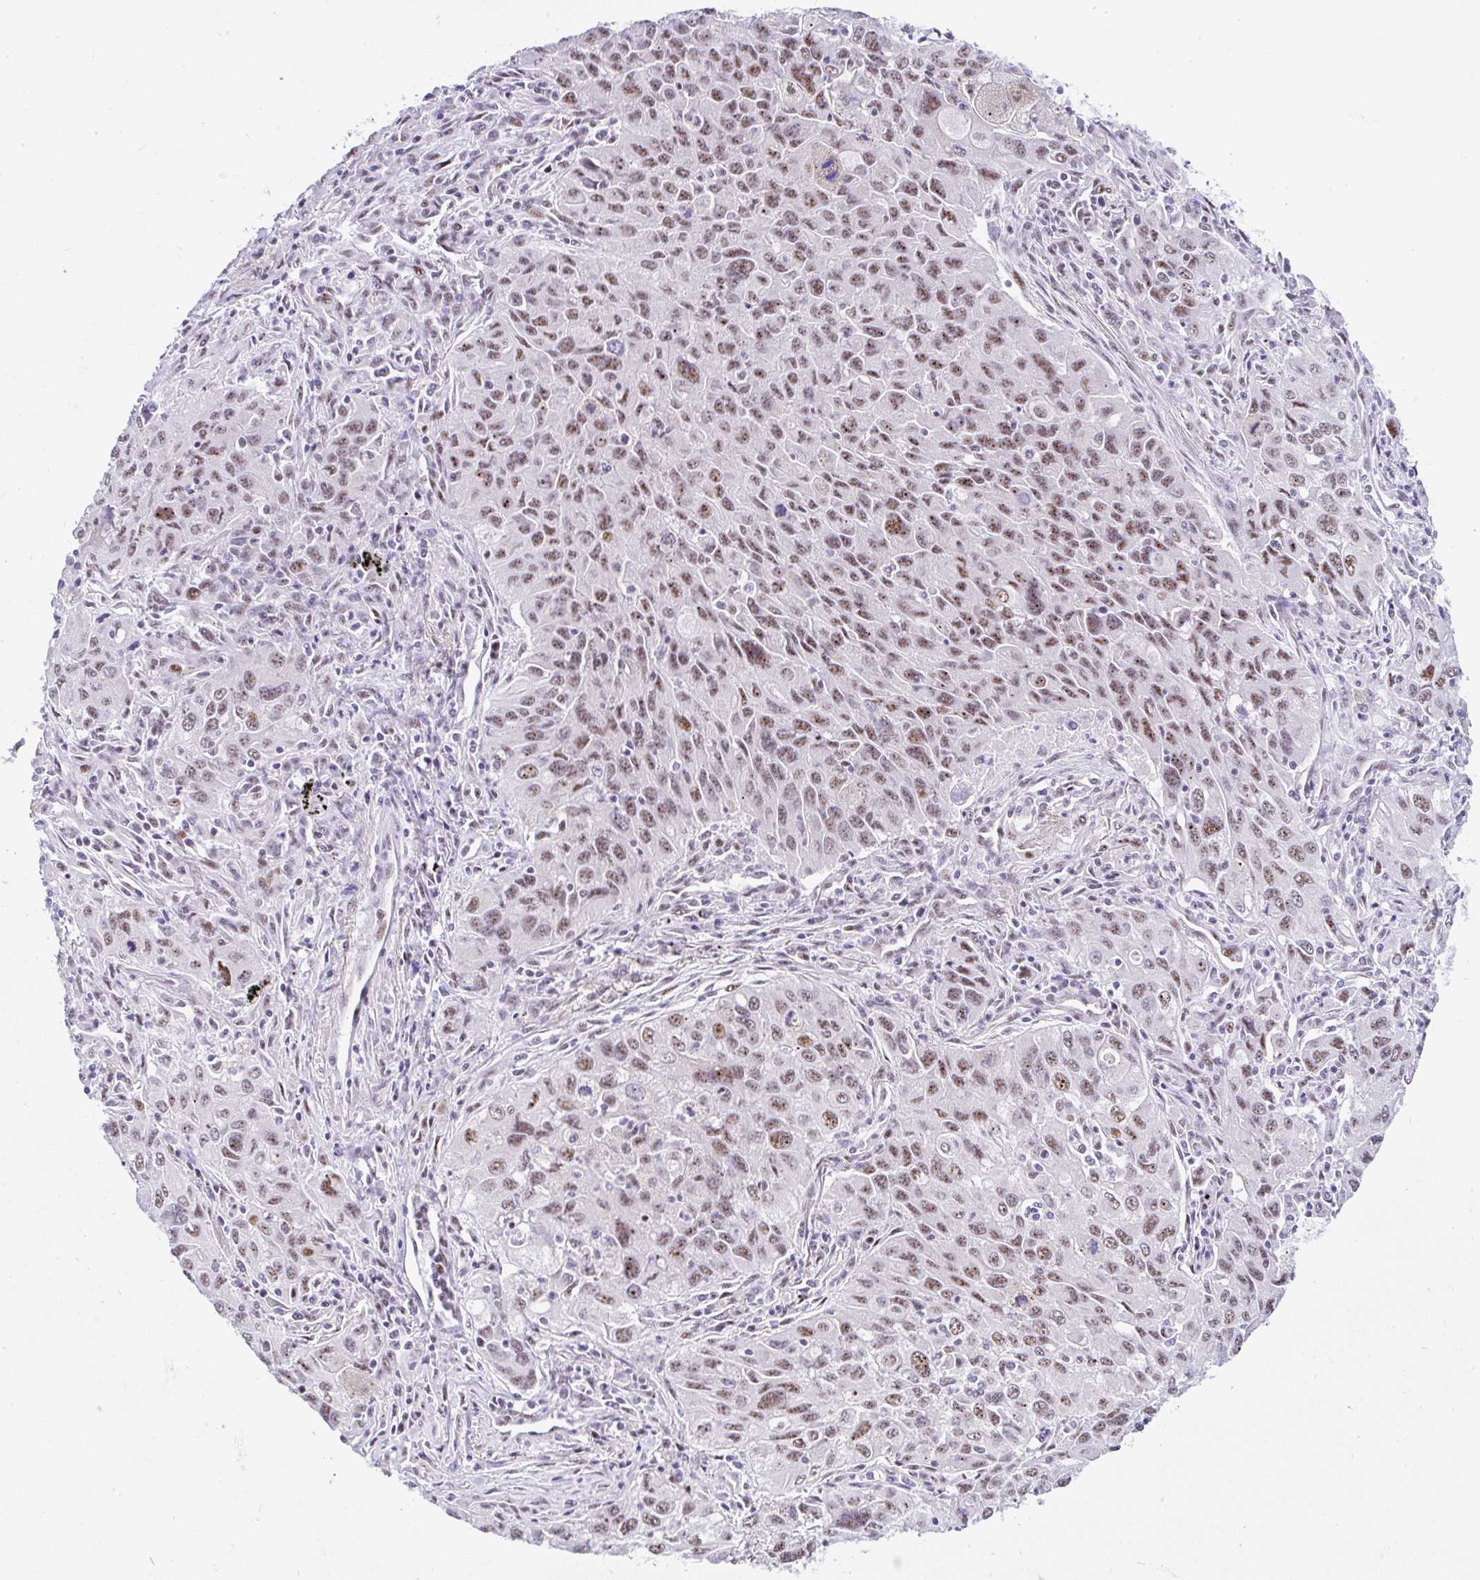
{"staining": {"intensity": "moderate", "quantity": ">75%", "location": "nuclear"}, "tissue": "lung cancer", "cell_type": "Tumor cells", "image_type": "cancer", "snomed": [{"axis": "morphology", "description": "Adenocarcinoma, NOS"}, {"axis": "morphology", "description": "Adenocarcinoma, metastatic, NOS"}, {"axis": "topography", "description": "Lymph node"}, {"axis": "topography", "description": "Lung"}], "caption": "Lung metastatic adenocarcinoma was stained to show a protein in brown. There is medium levels of moderate nuclear staining in about >75% of tumor cells.", "gene": "NR1D2", "patient": {"sex": "female", "age": 42}}